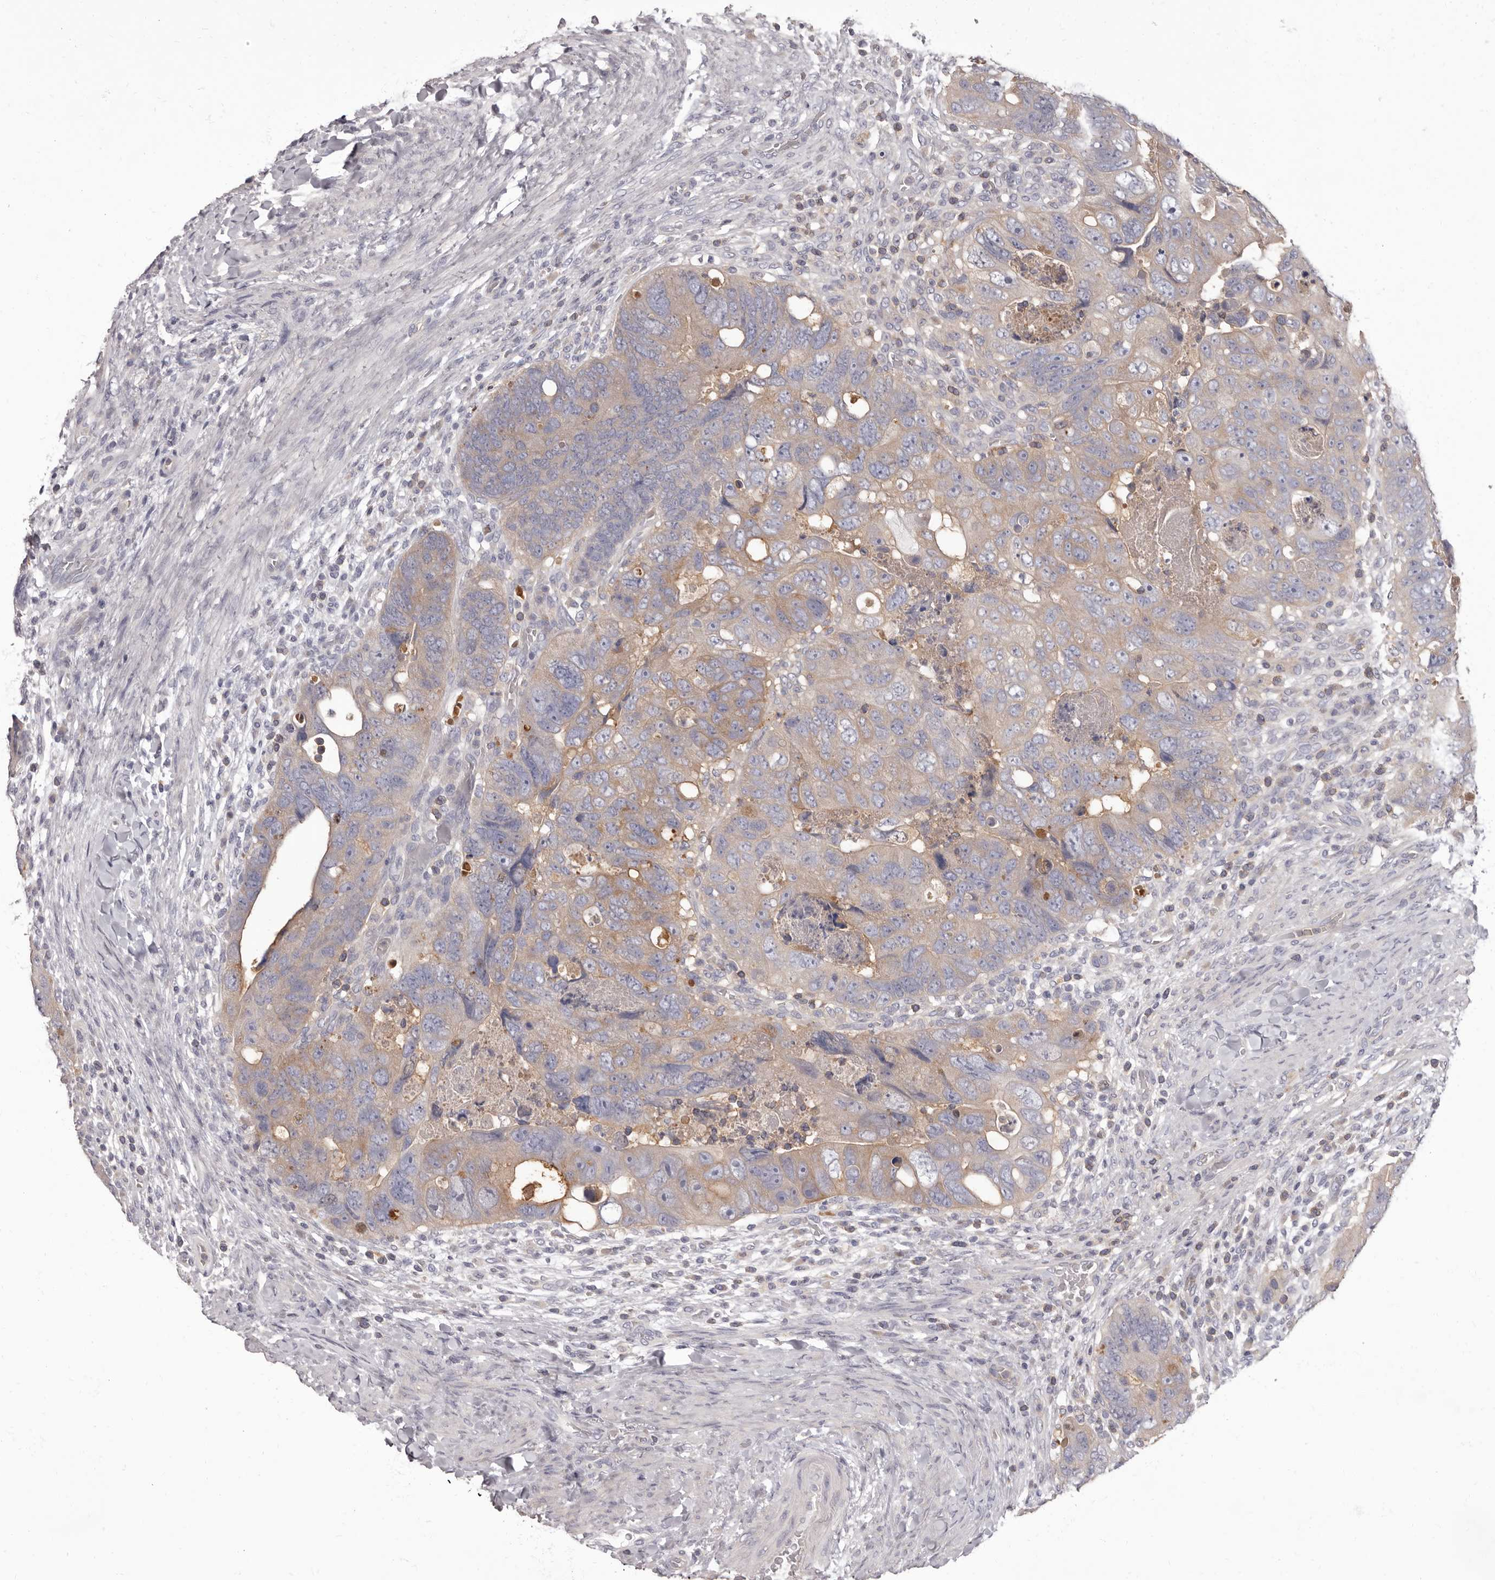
{"staining": {"intensity": "weak", "quantity": "25%-75%", "location": "cytoplasmic/membranous"}, "tissue": "colorectal cancer", "cell_type": "Tumor cells", "image_type": "cancer", "snomed": [{"axis": "morphology", "description": "Adenocarcinoma, NOS"}, {"axis": "topography", "description": "Rectum"}], "caption": "DAB immunohistochemical staining of human adenocarcinoma (colorectal) reveals weak cytoplasmic/membranous protein expression in about 25%-75% of tumor cells. (DAB (3,3'-diaminobenzidine) = brown stain, brightfield microscopy at high magnification).", "gene": "APEH", "patient": {"sex": "male", "age": 59}}